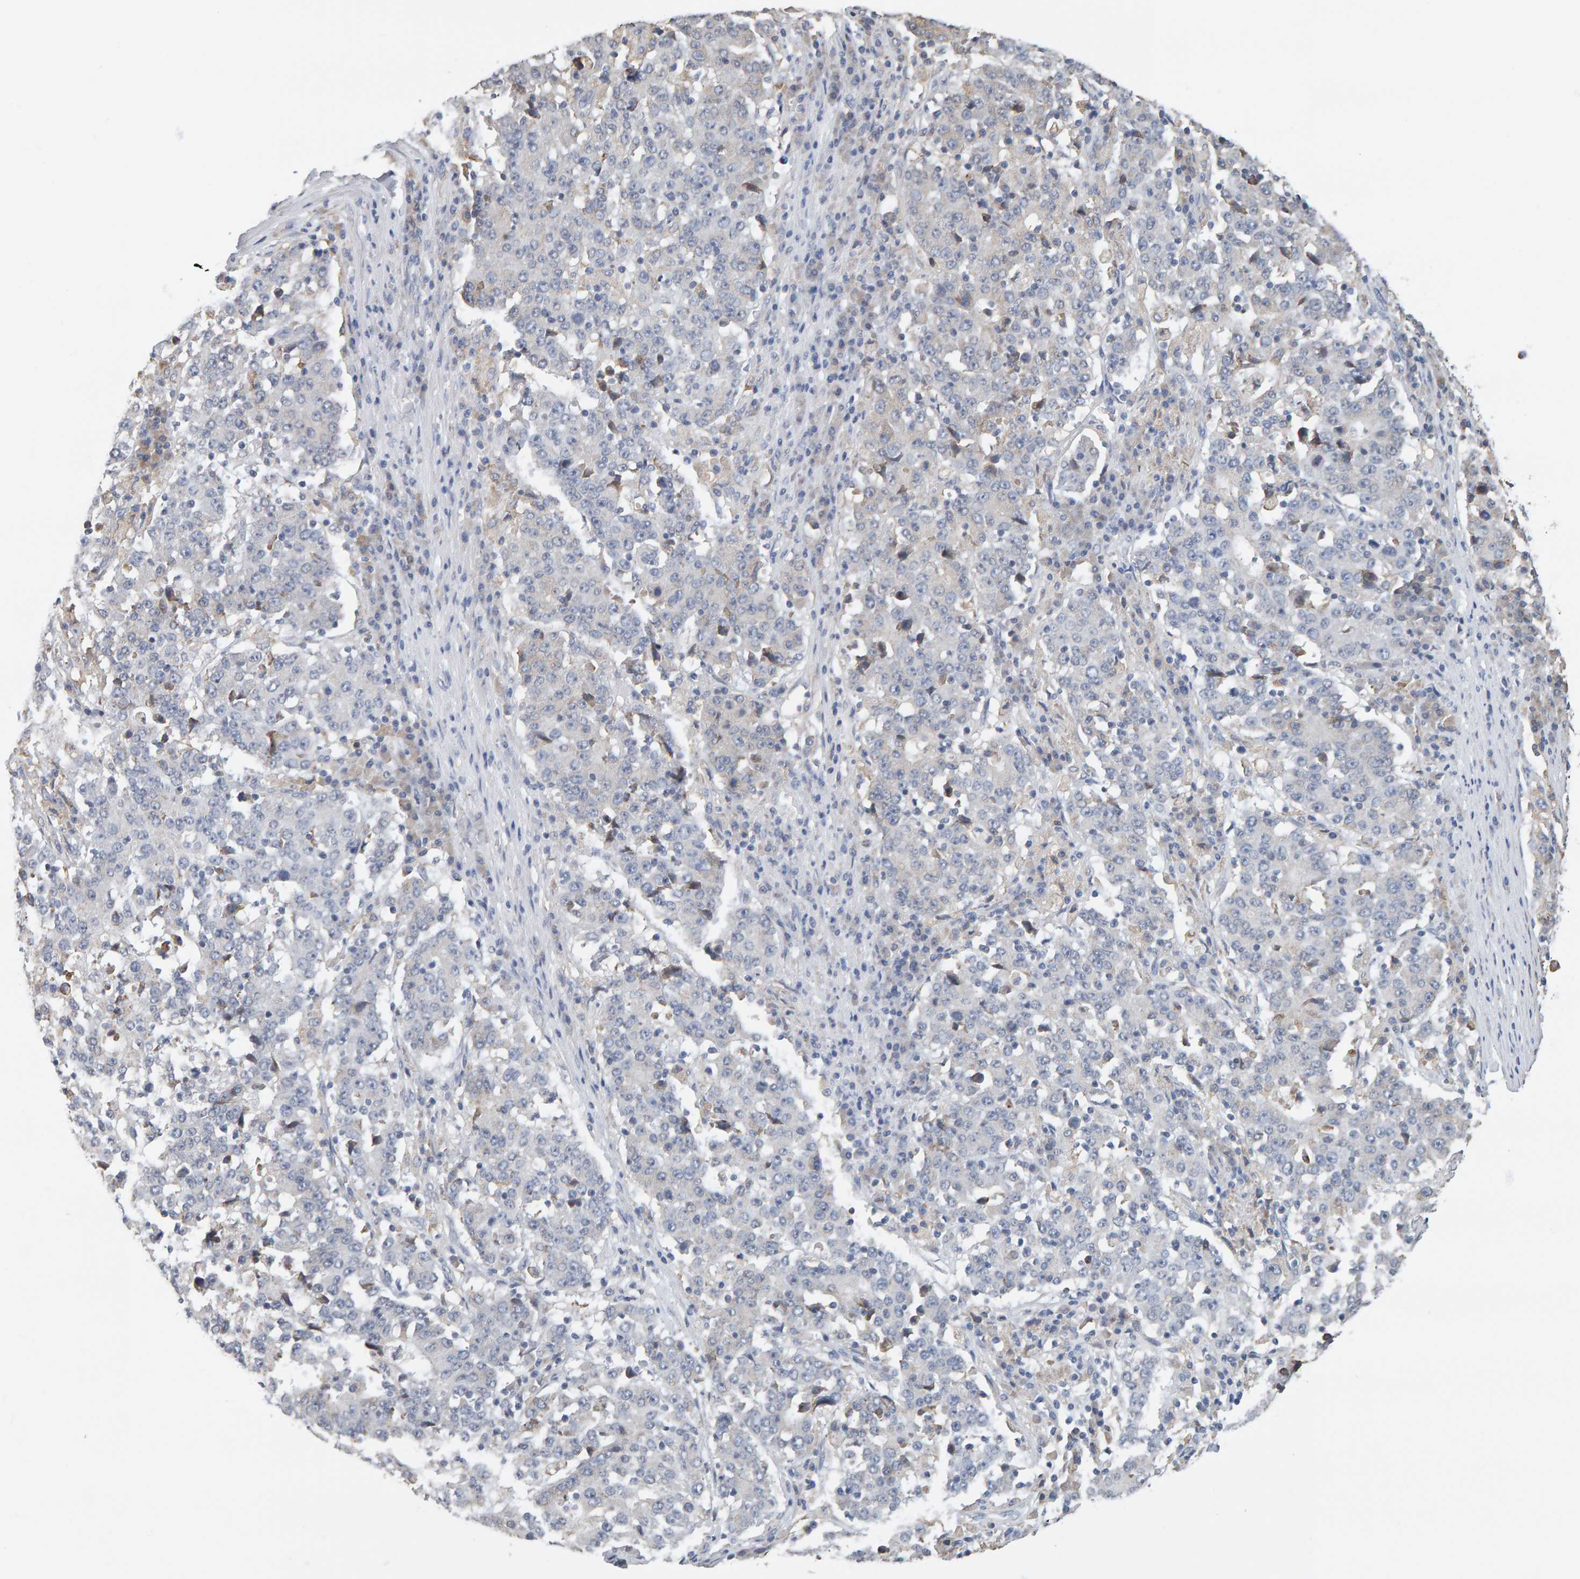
{"staining": {"intensity": "negative", "quantity": "none", "location": "none"}, "tissue": "stomach cancer", "cell_type": "Tumor cells", "image_type": "cancer", "snomed": [{"axis": "morphology", "description": "Adenocarcinoma, NOS"}, {"axis": "topography", "description": "Stomach"}], "caption": "Adenocarcinoma (stomach) stained for a protein using immunohistochemistry (IHC) demonstrates no positivity tumor cells.", "gene": "ADHFE1", "patient": {"sex": "male", "age": 59}}